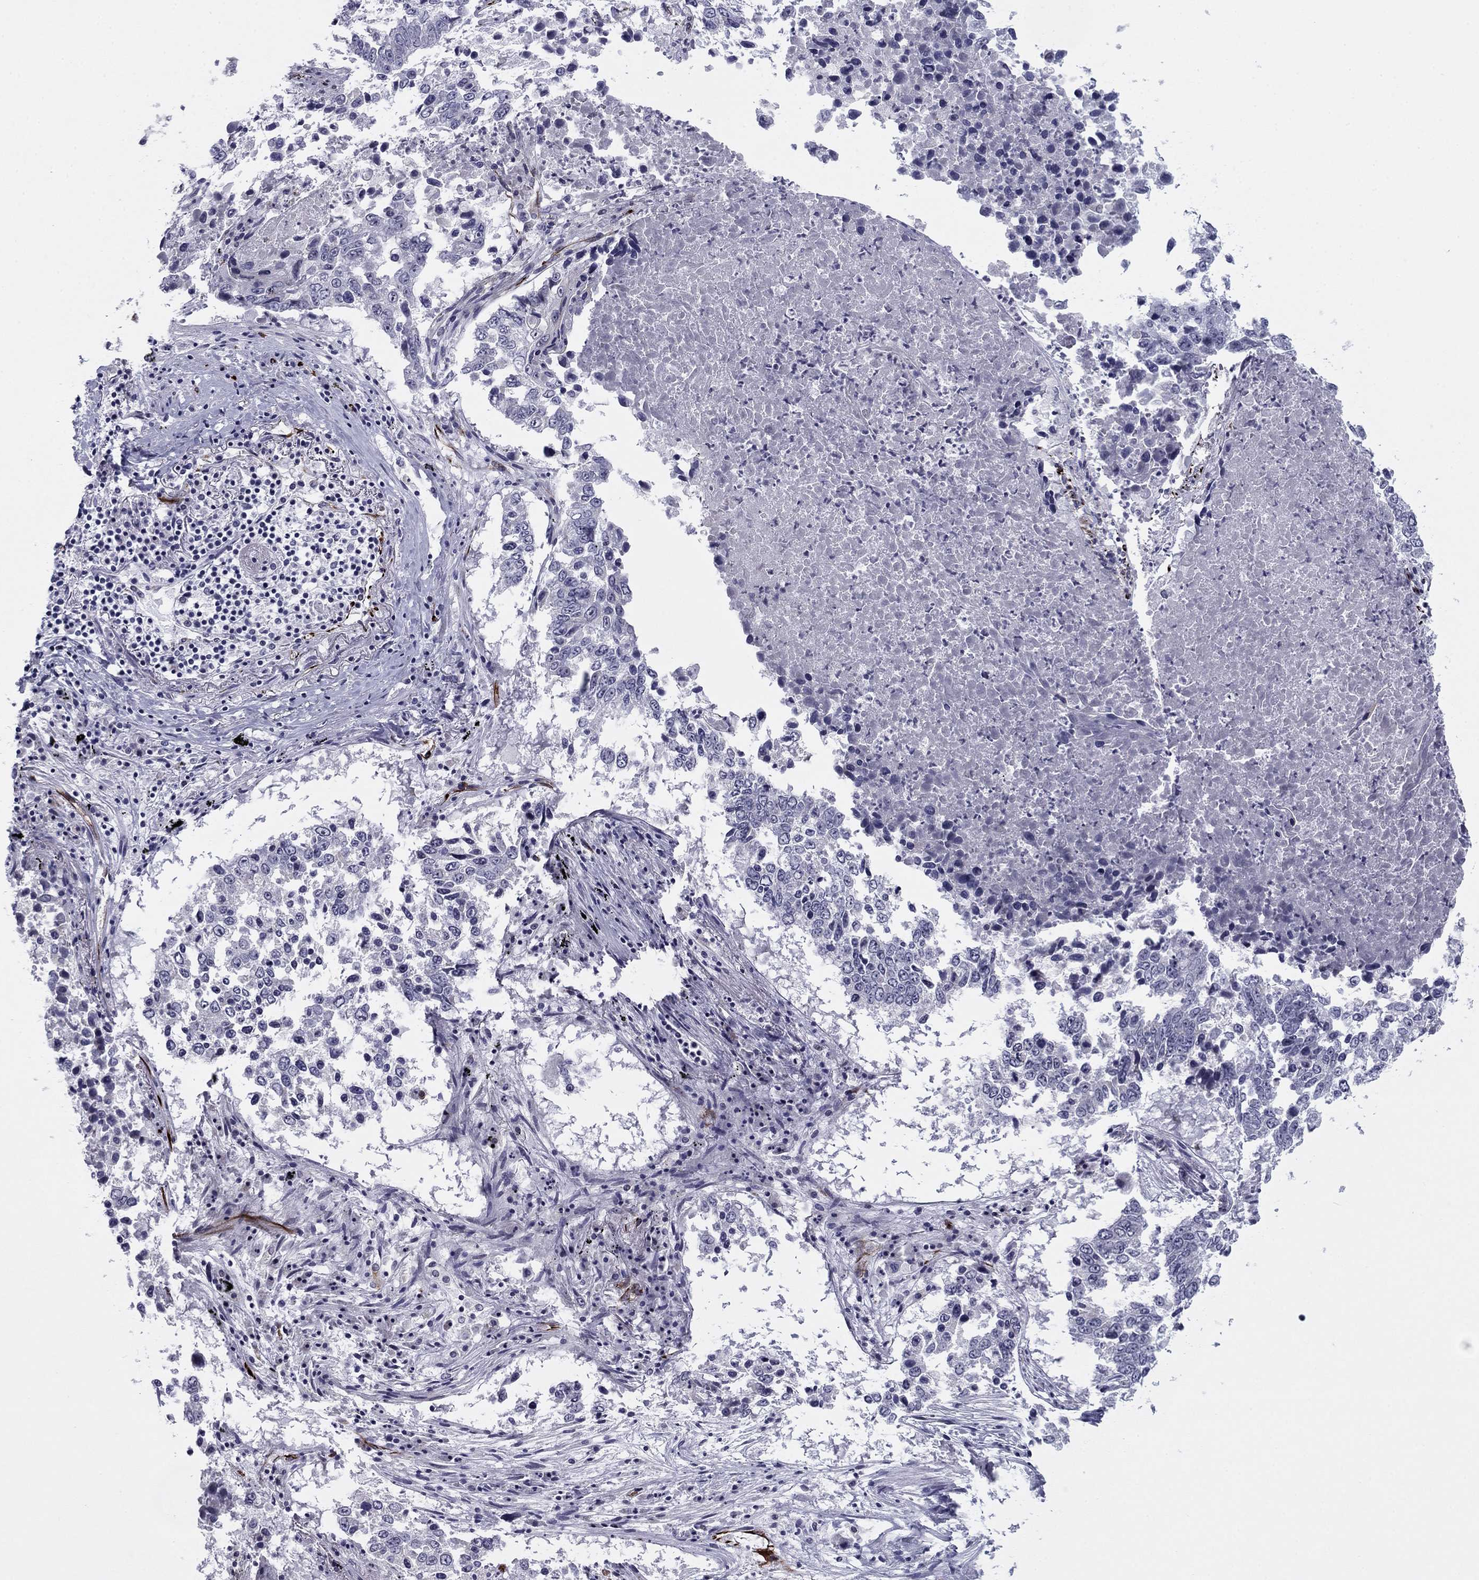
{"staining": {"intensity": "negative", "quantity": "none", "location": "none"}, "tissue": "lung cancer", "cell_type": "Tumor cells", "image_type": "cancer", "snomed": [{"axis": "morphology", "description": "Squamous cell carcinoma, NOS"}, {"axis": "topography", "description": "Lung"}], "caption": "This histopathology image is of lung cancer stained with immunohistochemistry to label a protein in brown with the nuclei are counter-stained blue. There is no staining in tumor cells. Brightfield microscopy of immunohistochemistry stained with DAB (3,3'-diaminobenzidine) (brown) and hematoxylin (blue), captured at high magnification.", "gene": "ANKS4B", "patient": {"sex": "male", "age": 82}}